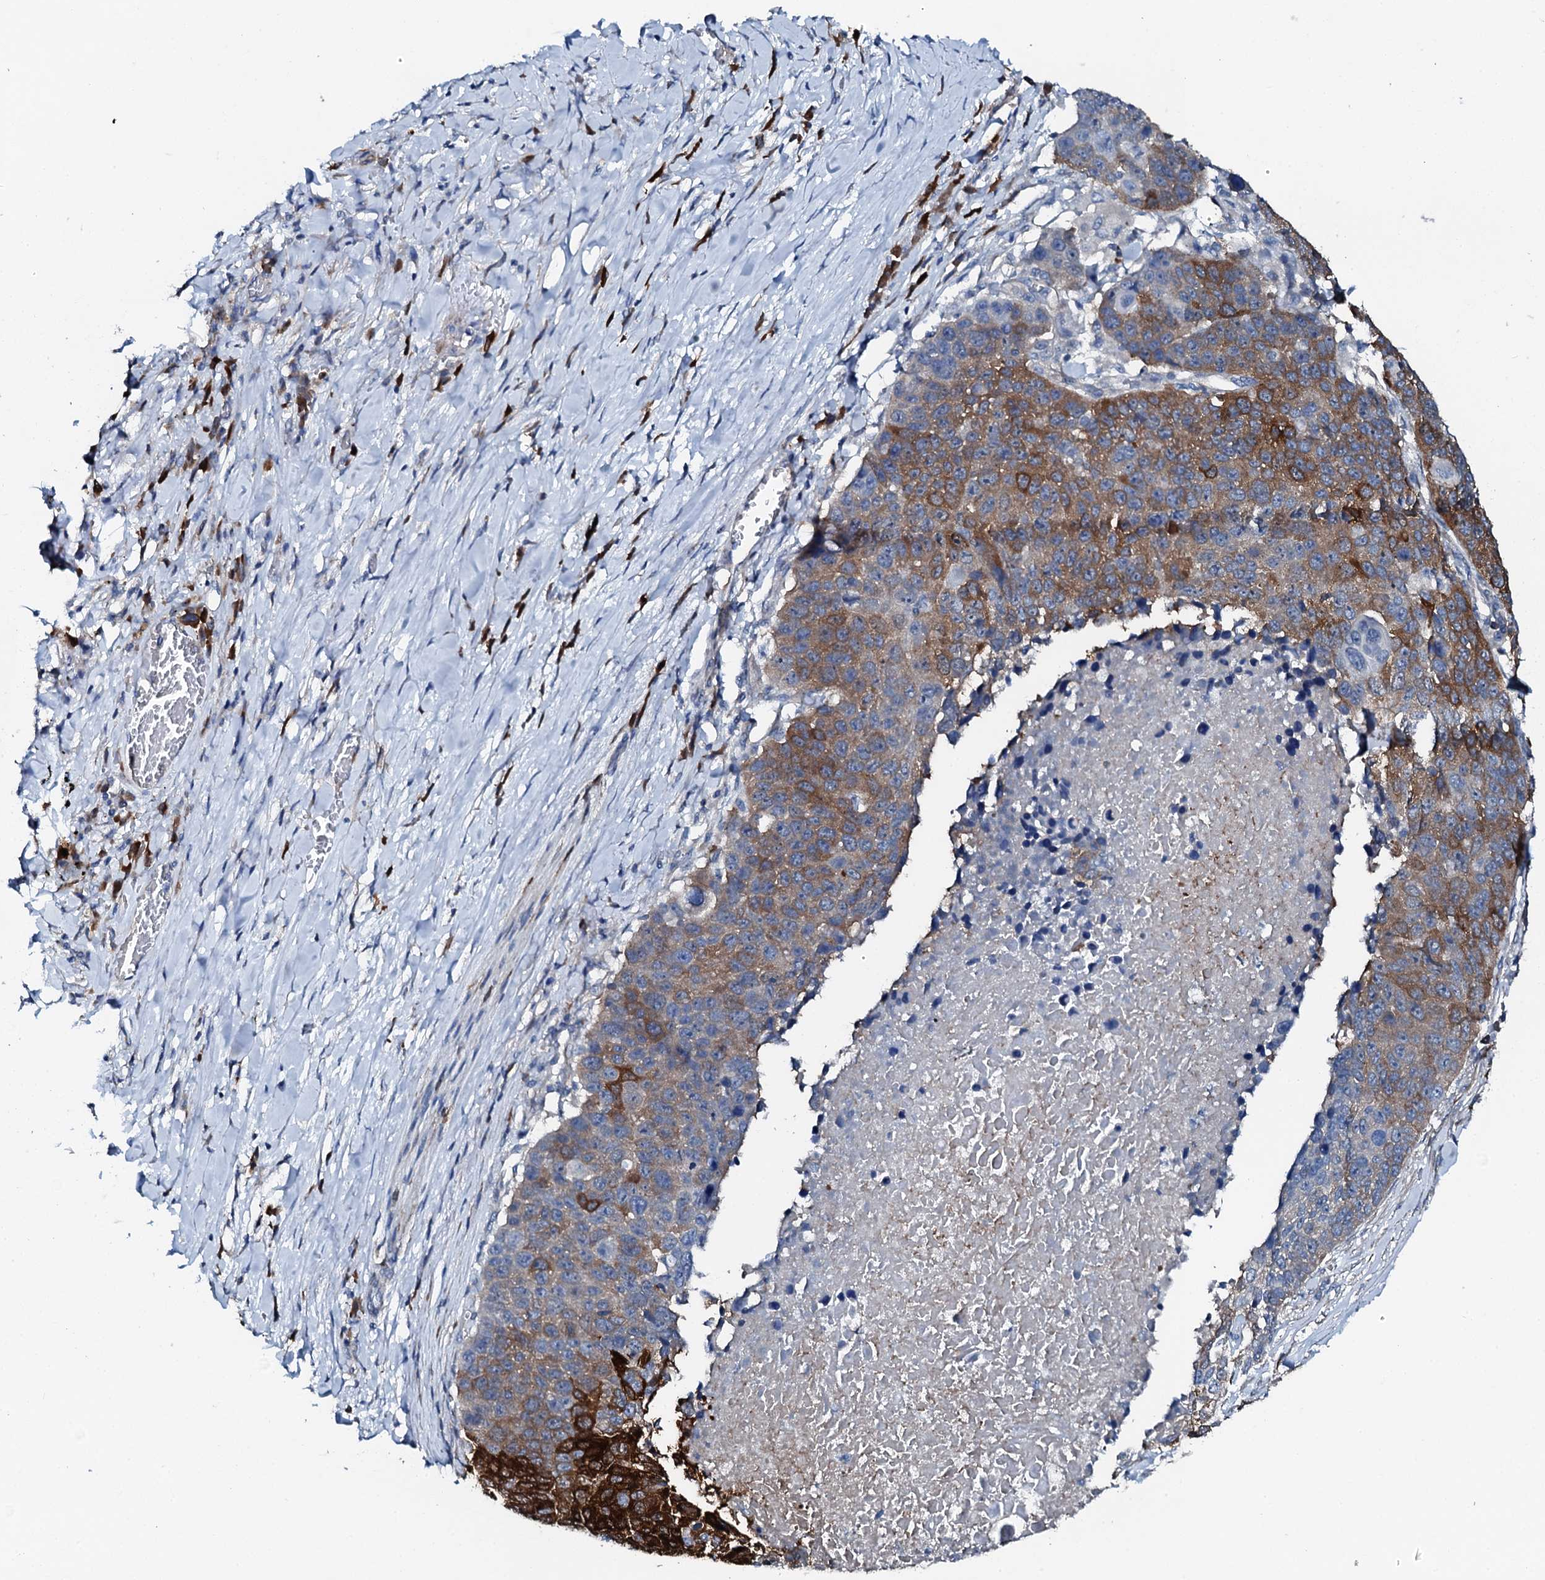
{"staining": {"intensity": "strong", "quantity": "25%-75%", "location": "cytoplasmic/membranous"}, "tissue": "lung cancer", "cell_type": "Tumor cells", "image_type": "cancer", "snomed": [{"axis": "morphology", "description": "Normal tissue, NOS"}, {"axis": "morphology", "description": "Squamous cell carcinoma, NOS"}, {"axis": "topography", "description": "Lymph node"}, {"axis": "topography", "description": "Lung"}], "caption": "The immunohistochemical stain shows strong cytoplasmic/membranous positivity in tumor cells of lung squamous cell carcinoma tissue. The staining was performed using DAB (3,3'-diaminobenzidine) to visualize the protein expression in brown, while the nuclei were stained in blue with hematoxylin (Magnification: 20x).", "gene": "GFOD2", "patient": {"sex": "male", "age": 66}}